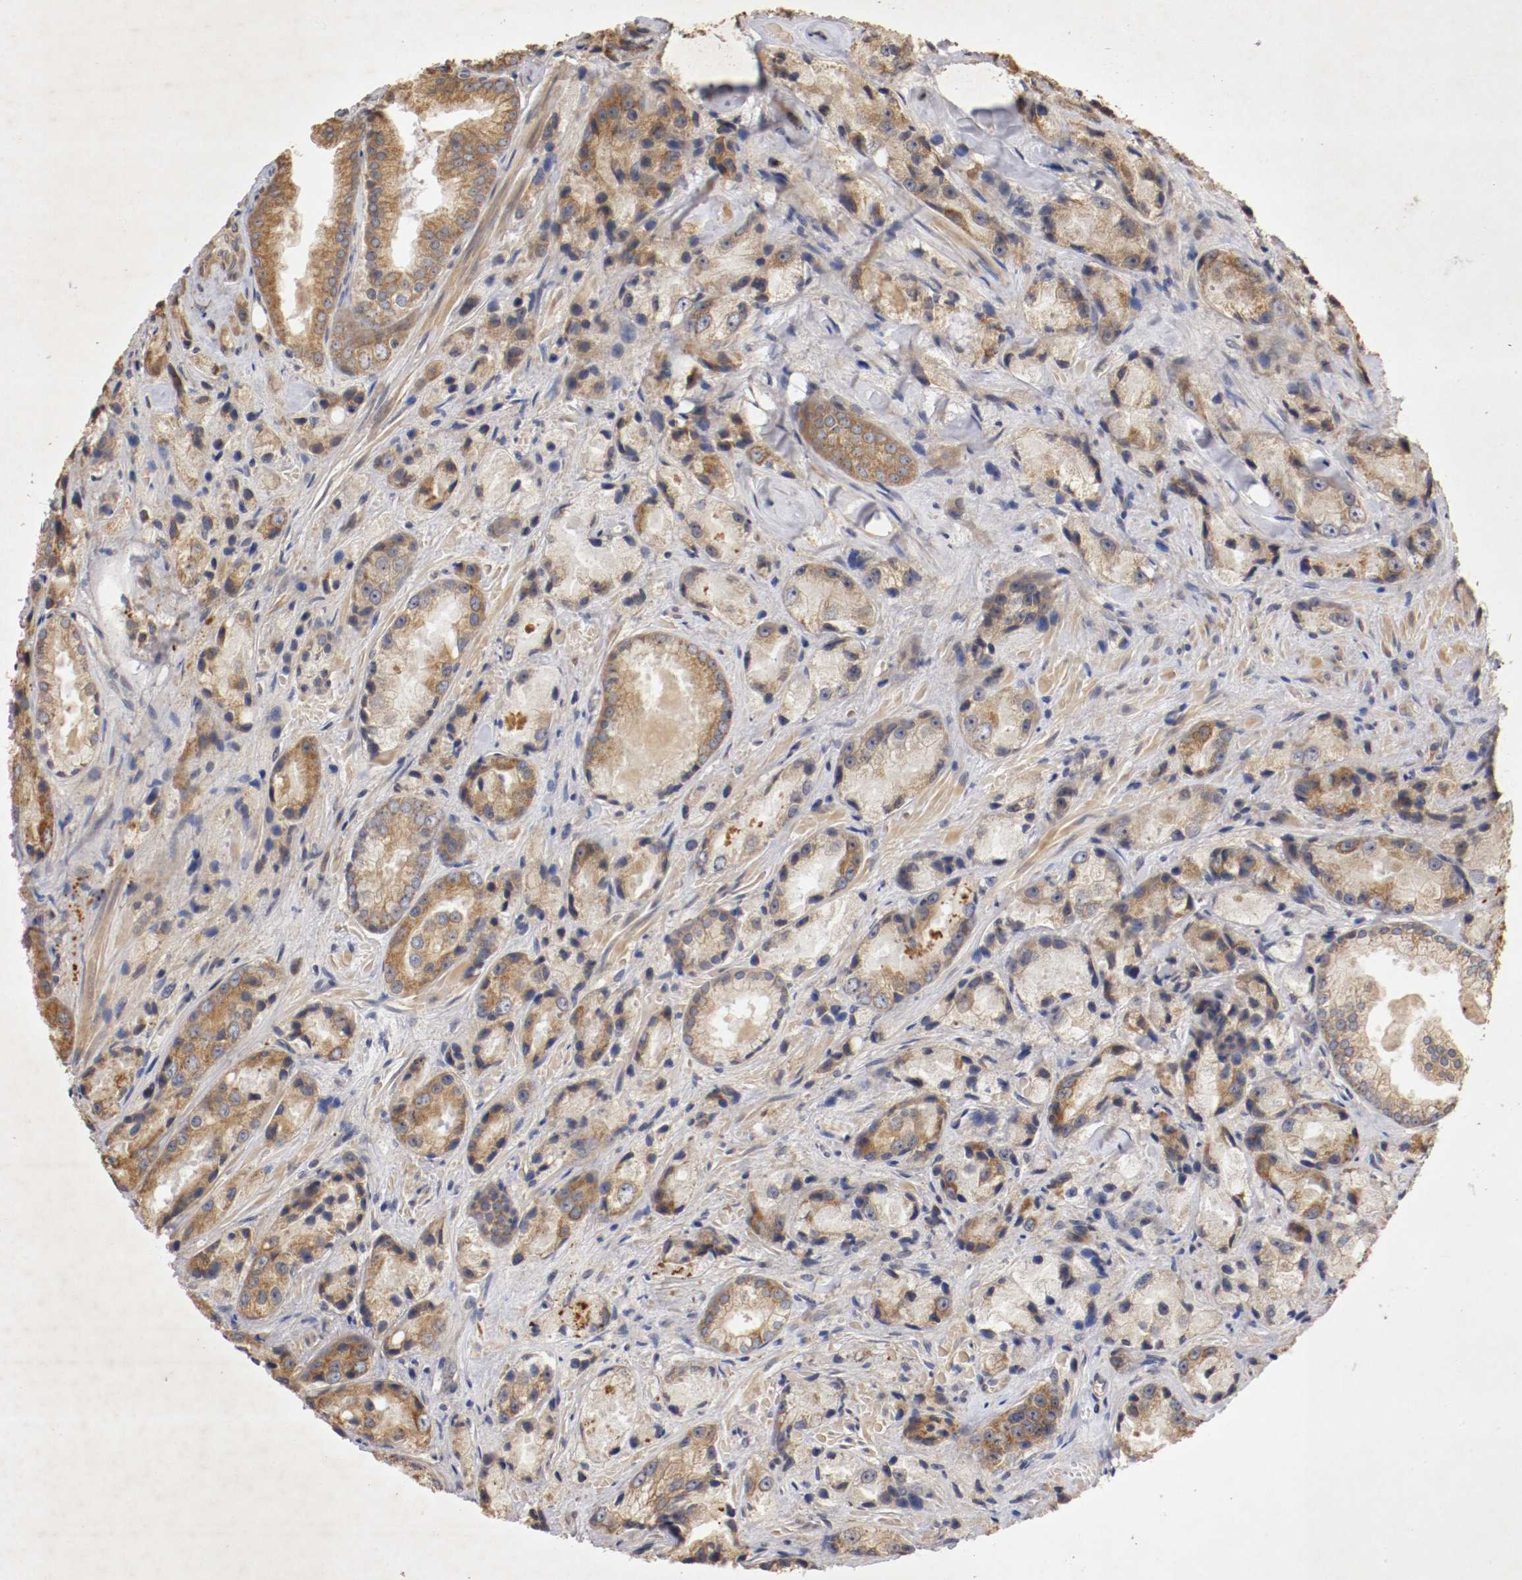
{"staining": {"intensity": "moderate", "quantity": ">75%", "location": "cytoplasmic/membranous"}, "tissue": "prostate cancer", "cell_type": "Tumor cells", "image_type": "cancer", "snomed": [{"axis": "morphology", "description": "Adenocarcinoma, Low grade"}, {"axis": "topography", "description": "Prostate"}], "caption": "Low-grade adenocarcinoma (prostate) stained with a brown dye displays moderate cytoplasmic/membranous positive positivity in about >75% of tumor cells.", "gene": "VEZT", "patient": {"sex": "male", "age": 64}}